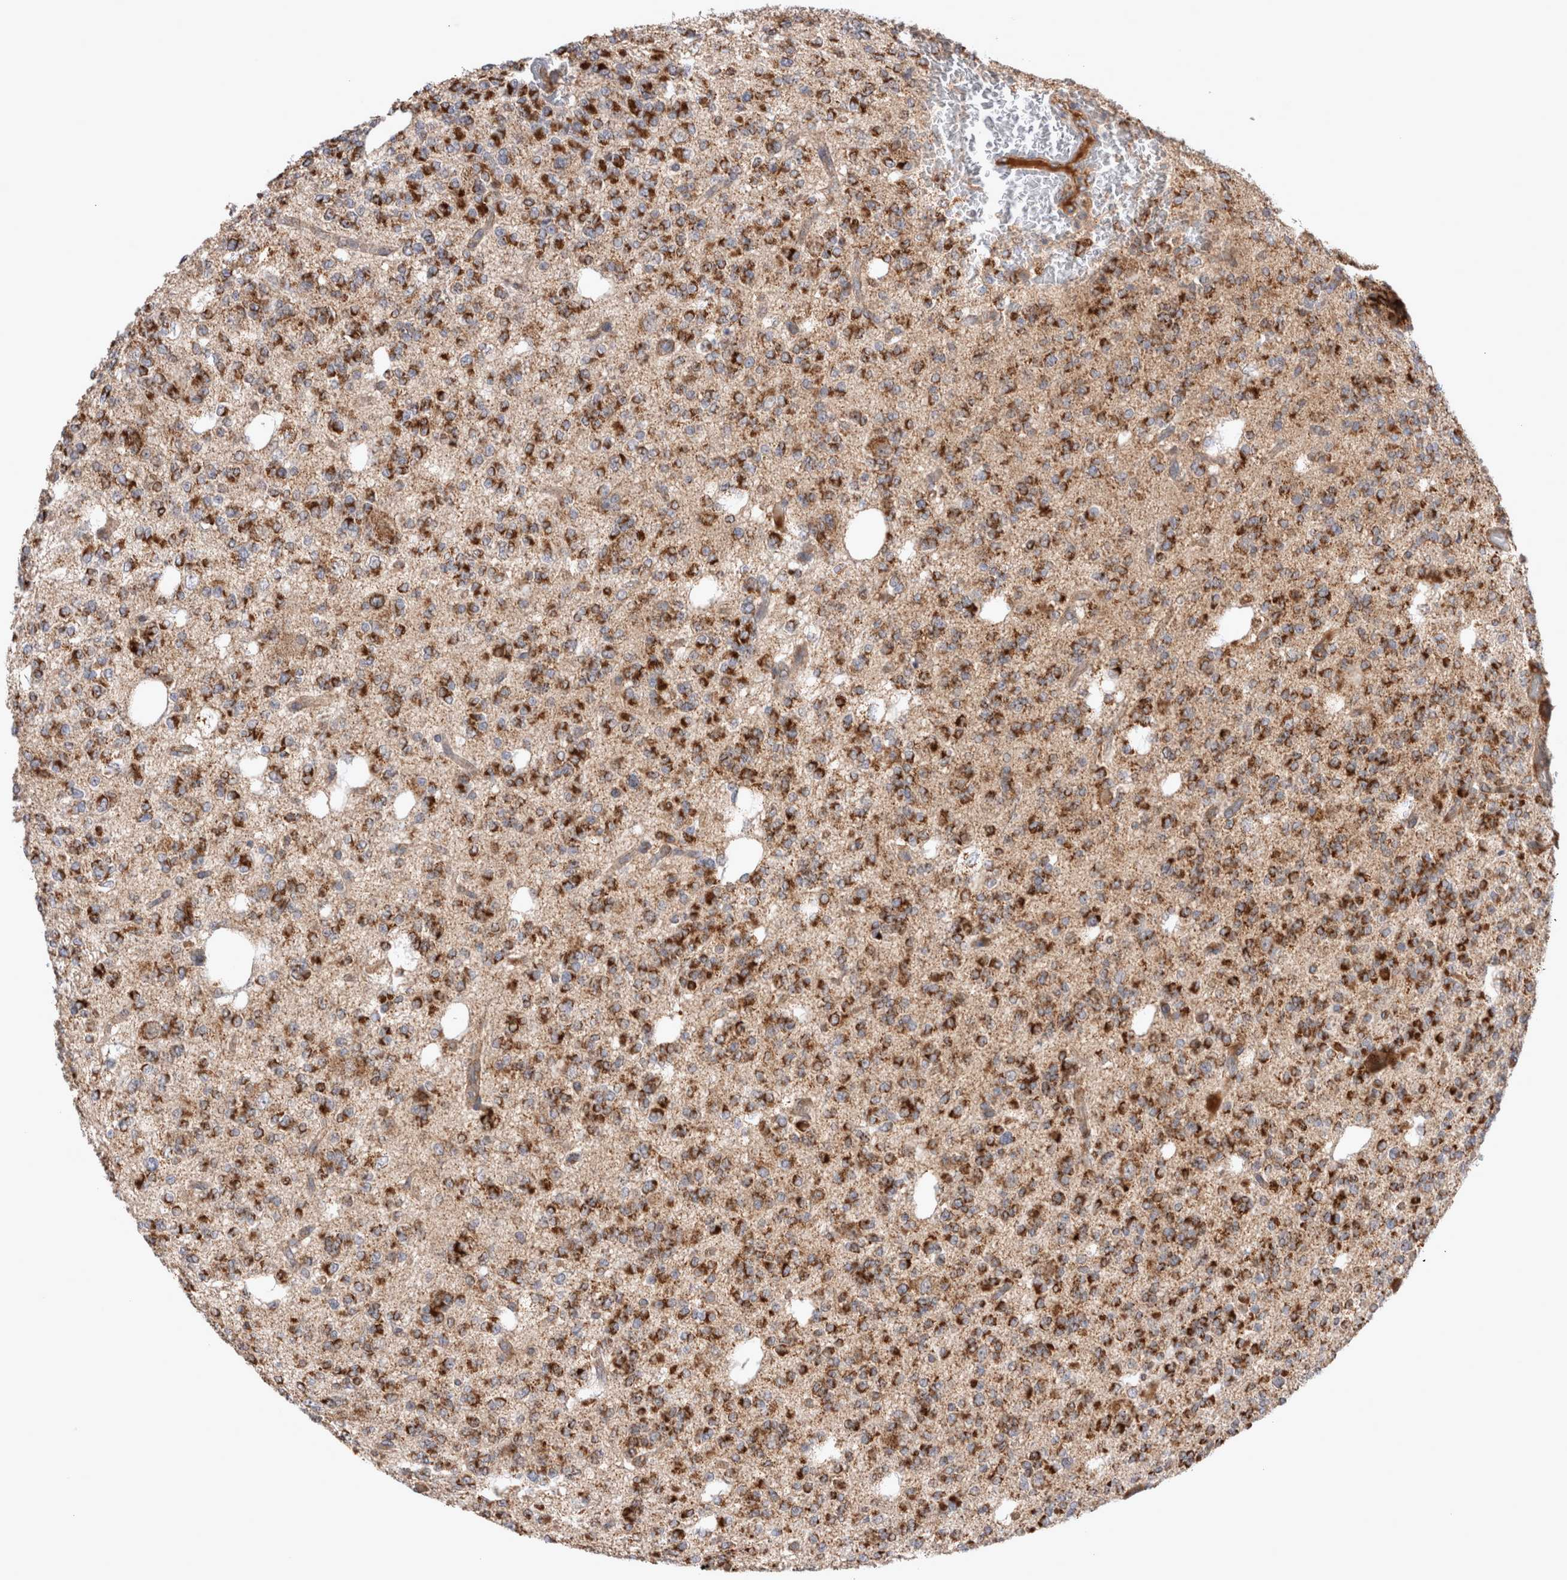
{"staining": {"intensity": "strong", "quantity": ">75%", "location": "cytoplasmic/membranous"}, "tissue": "glioma", "cell_type": "Tumor cells", "image_type": "cancer", "snomed": [{"axis": "morphology", "description": "Glioma, malignant, Low grade"}, {"axis": "topography", "description": "Brain"}], "caption": "Immunohistochemistry (IHC) of human malignant glioma (low-grade) shows high levels of strong cytoplasmic/membranous positivity in about >75% of tumor cells.", "gene": "MRPS28", "patient": {"sex": "male", "age": 38}}